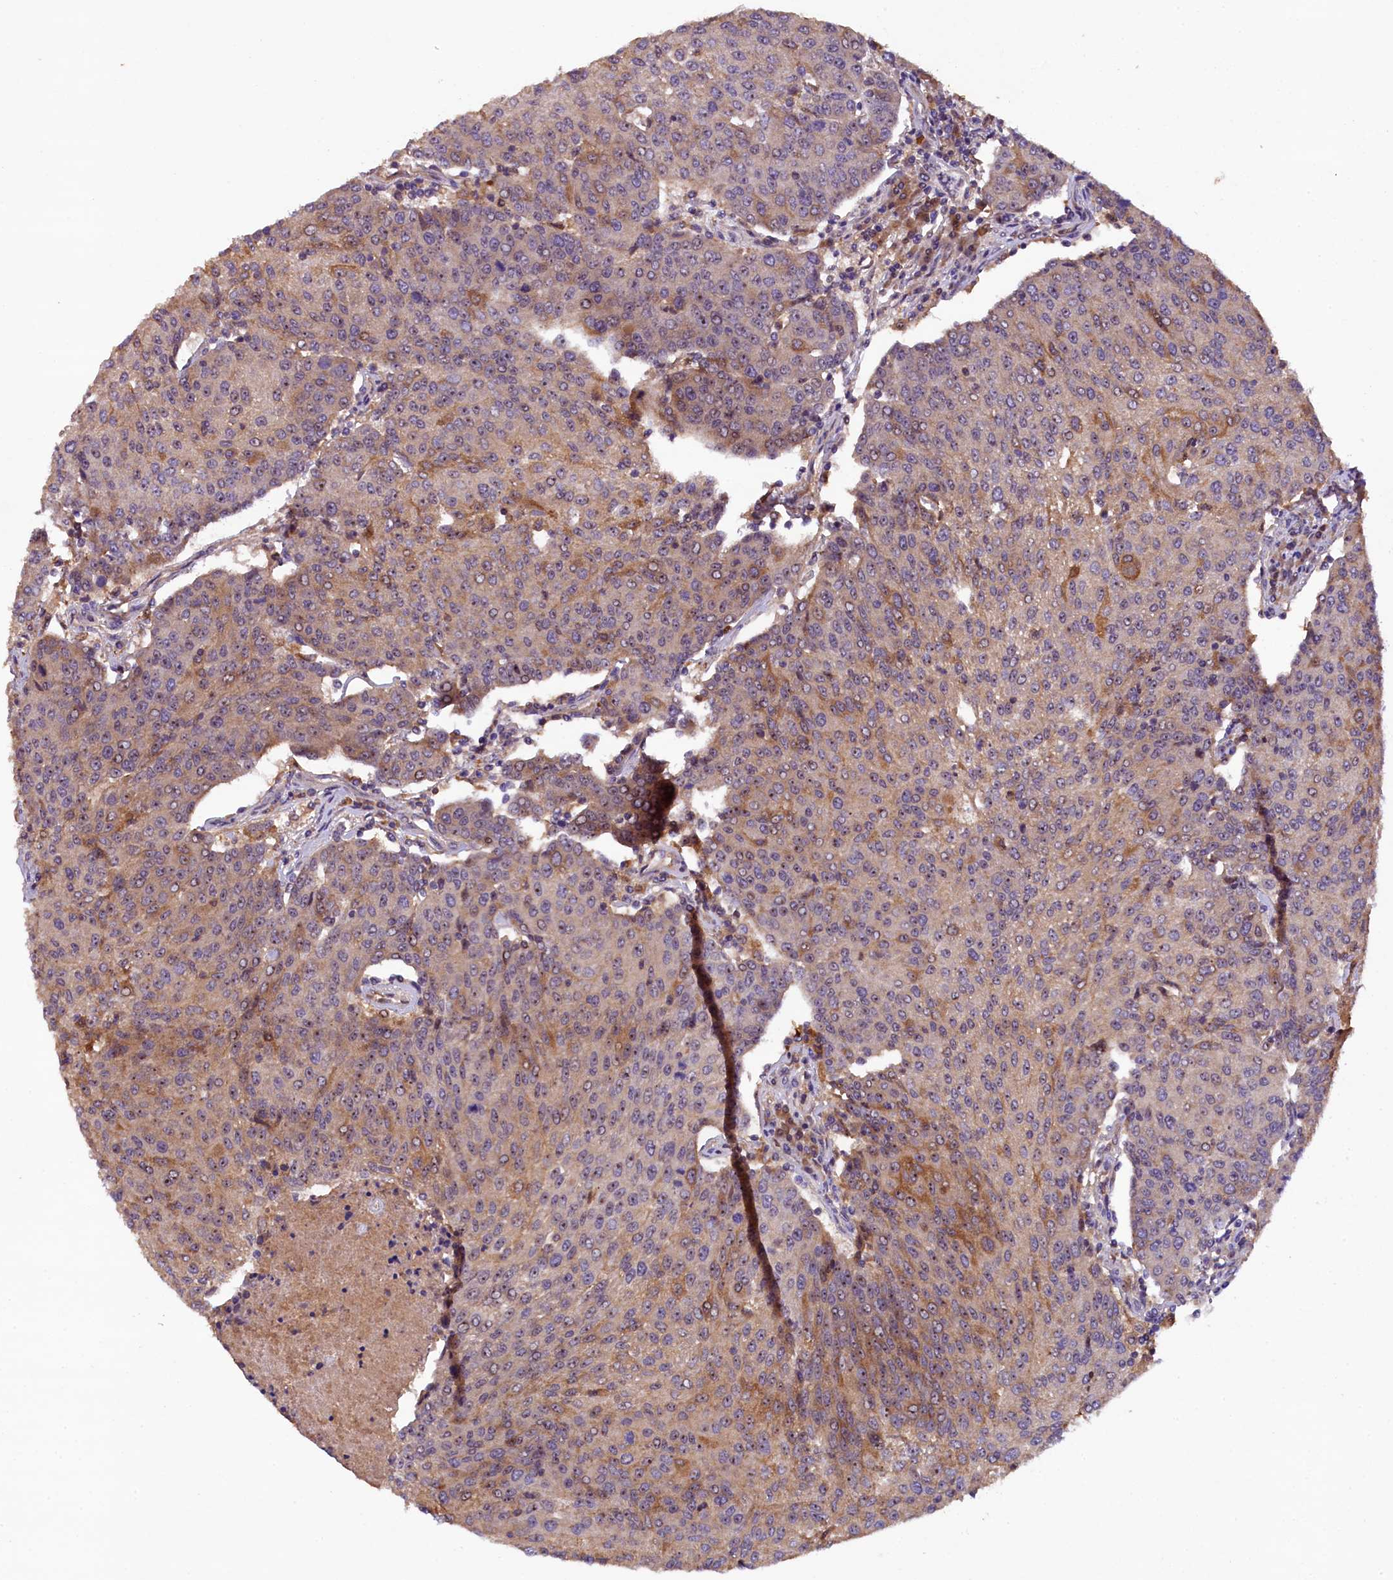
{"staining": {"intensity": "moderate", "quantity": "<25%", "location": "cytoplasmic/membranous,nuclear"}, "tissue": "urothelial cancer", "cell_type": "Tumor cells", "image_type": "cancer", "snomed": [{"axis": "morphology", "description": "Urothelial carcinoma, High grade"}, {"axis": "topography", "description": "Urinary bladder"}], "caption": "Brown immunohistochemical staining in human high-grade urothelial carcinoma reveals moderate cytoplasmic/membranous and nuclear expression in about <25% of tumor cells.", "gene": "PLXNB1", "patient": {"sex": "female", "age": 85}}